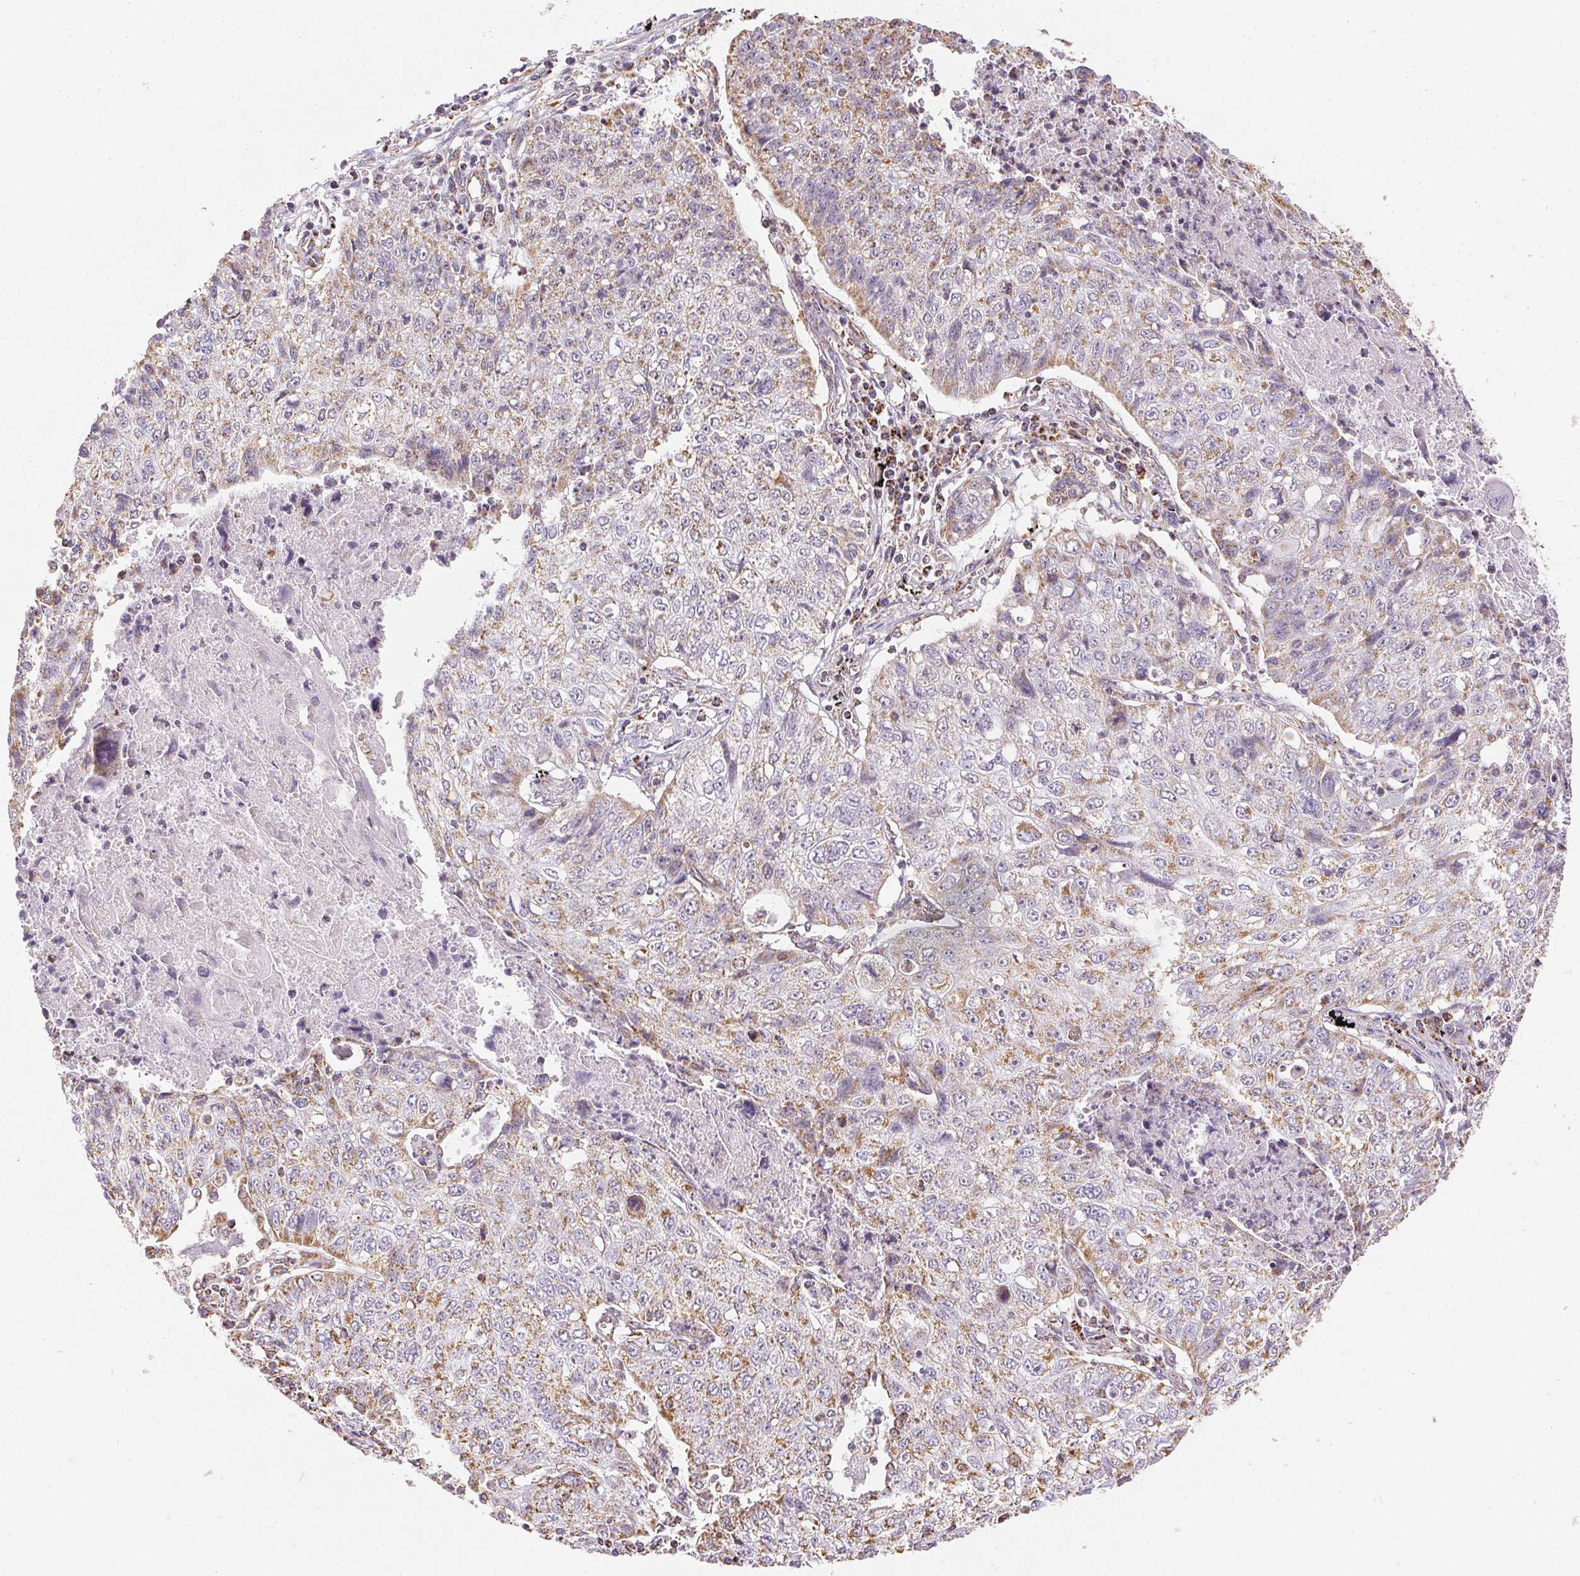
{"staining": {"intensity": "moderate", "quantity": ">75%", "location": "cytoplasmic/membranous"}, "tissue": "lung cancer", "cell_type": "Tumor cells", "image_type": "cancer", "snomed": [{"axis": "morphology", "description": "Normal morphology"}, {"axis": "morphology", "description": "Aneuploidy"}, {"axis": "morphology", "description": "Squamous cell carcinoma, NOS"}, {"axis": "topography", "description": "Lymph node"}, {"axis": "topography", "description": "Lung"}], "caption": "Lung cancer (aneuploidy) stained for a protein exhibits moderate cytoplasmic/membranous positivity in tumor cells.", "gene": "MAPK11", "patient": {"sex": "female", "age": 76}}